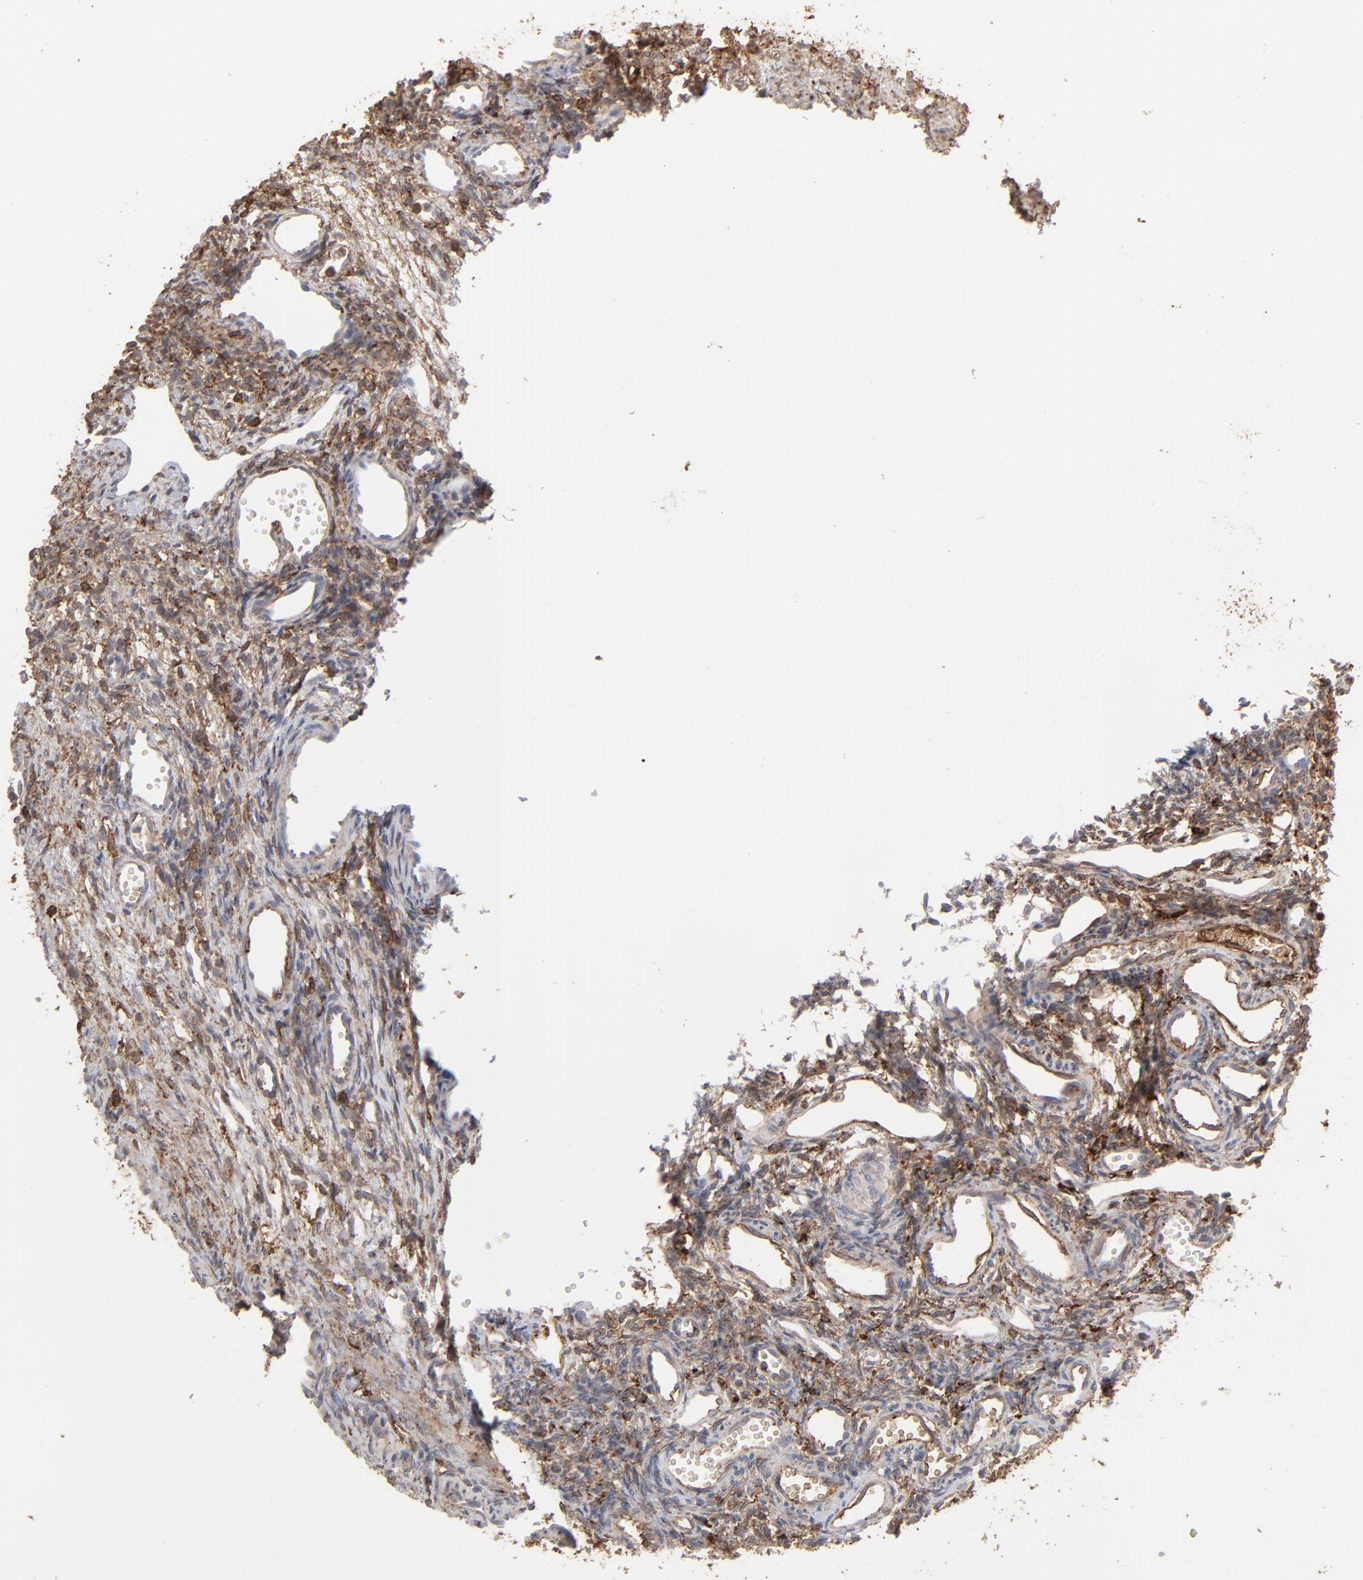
{"staining": {"intensity": "moderate", "quantity": ">75%", "location": "cytoplasmic/membranous"}, "tissue": "ovary", "cell_type": "Ovarian stroma cells", "image_type": "normal", "snomed": [{"axis": "morphology", "description": "Normal tissue, NOS"}, {"axis": "topography", "description": "Ovary"}], "caption": "Ovarian stroma cells demonstrate moderate cytoplasmic/membranous staining in about >75% of cells in benign ovary. (Brightfield microscopy of DAB IHC at high magnification).", "gene": "ANXA5", "patient": {"sex": "female", "age": 33}}